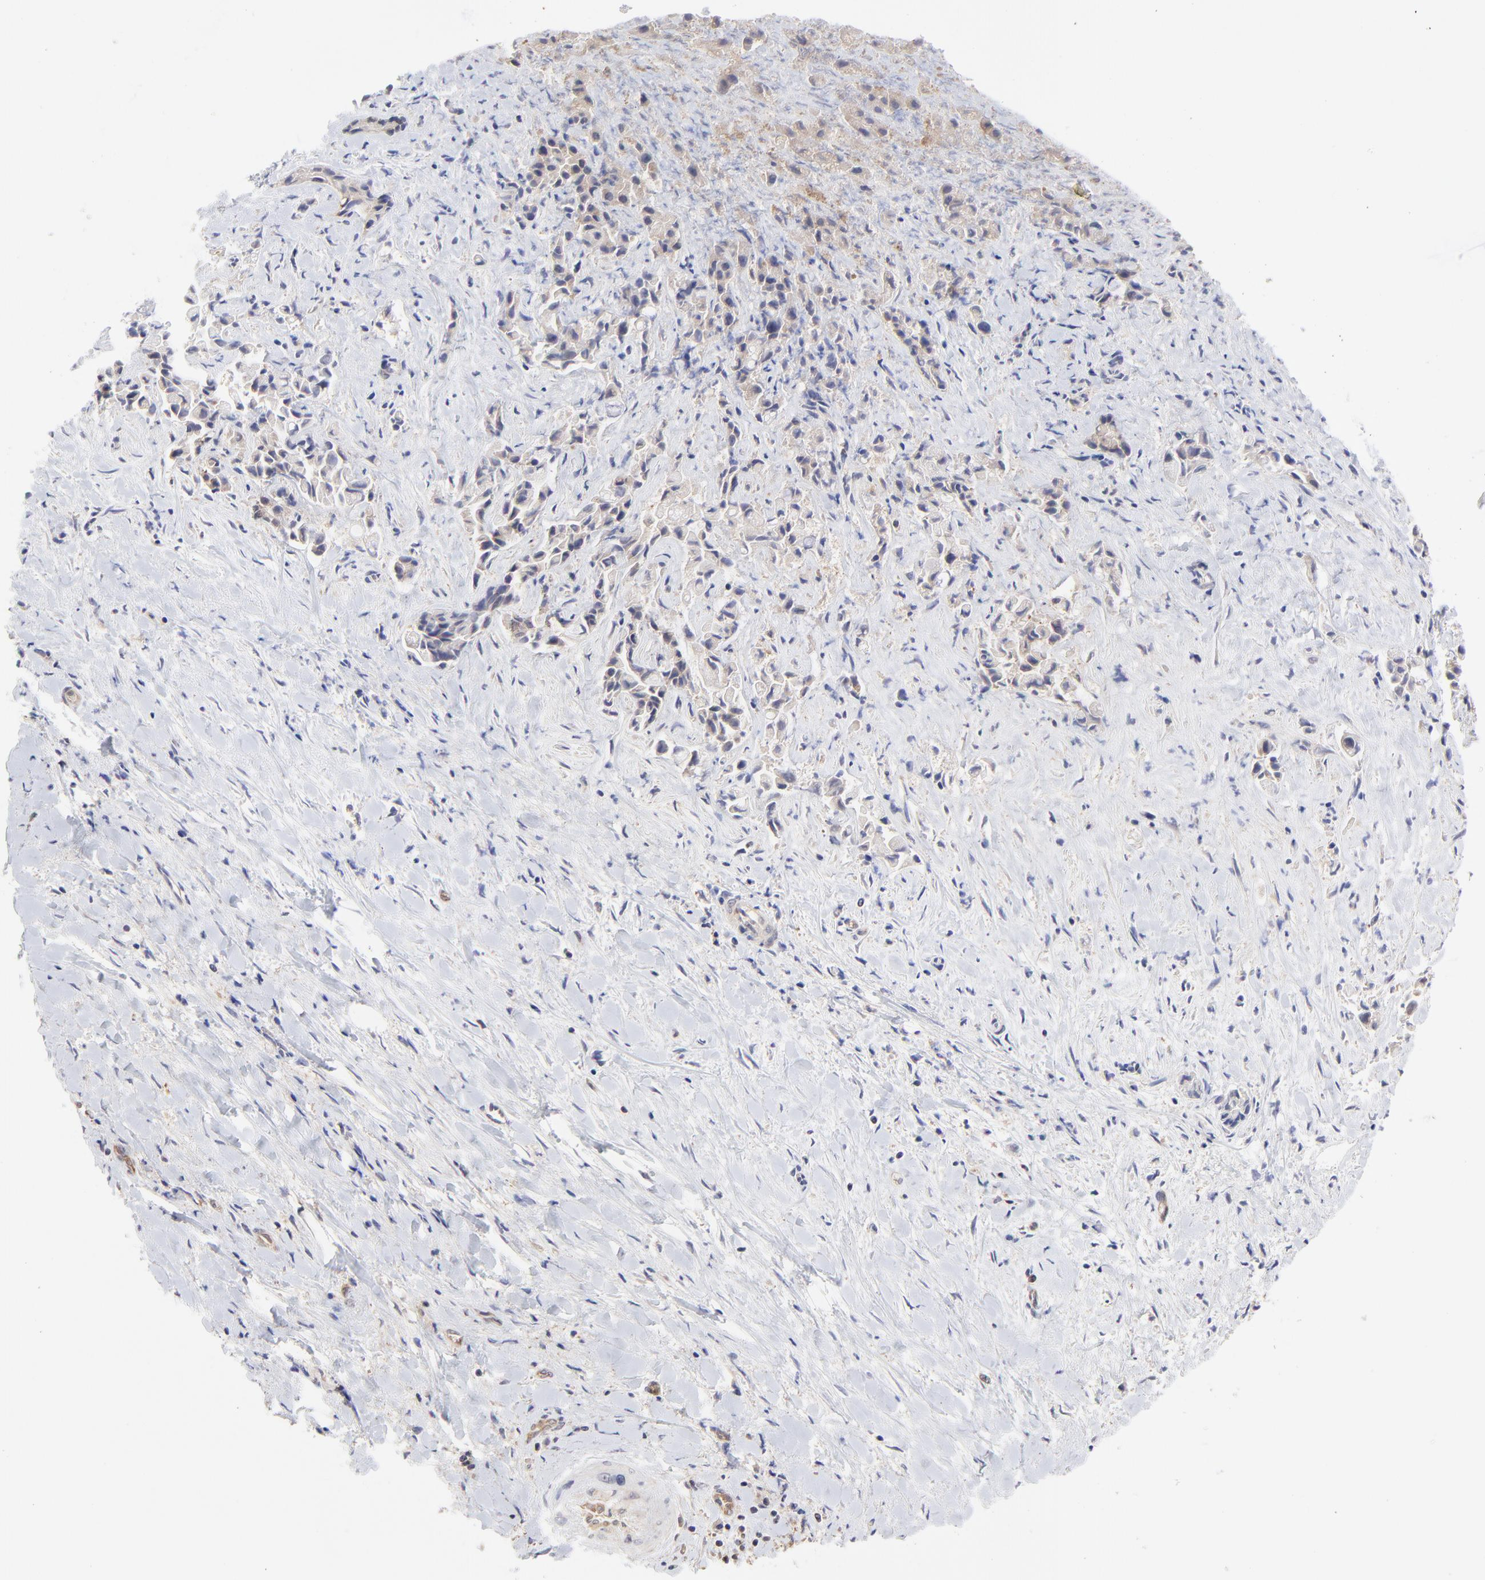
{"staining": {"intensity": "negative", "quantity": "none", "location": "none"}, "tissue": "liver cancer", "cell_type": "Tumor cells", "image_type": "cancer", "snomed": [{"axis": "morphology", "description": "Cholangiocarcinoma"}, {"axis": "topography", "description": "Liver"}], "caption": "Tumor cells show no significant expression in liver cancer (cholangiocarcinoma).", "gene": "GART", "patient": {"sex": "male", "age": 57}}